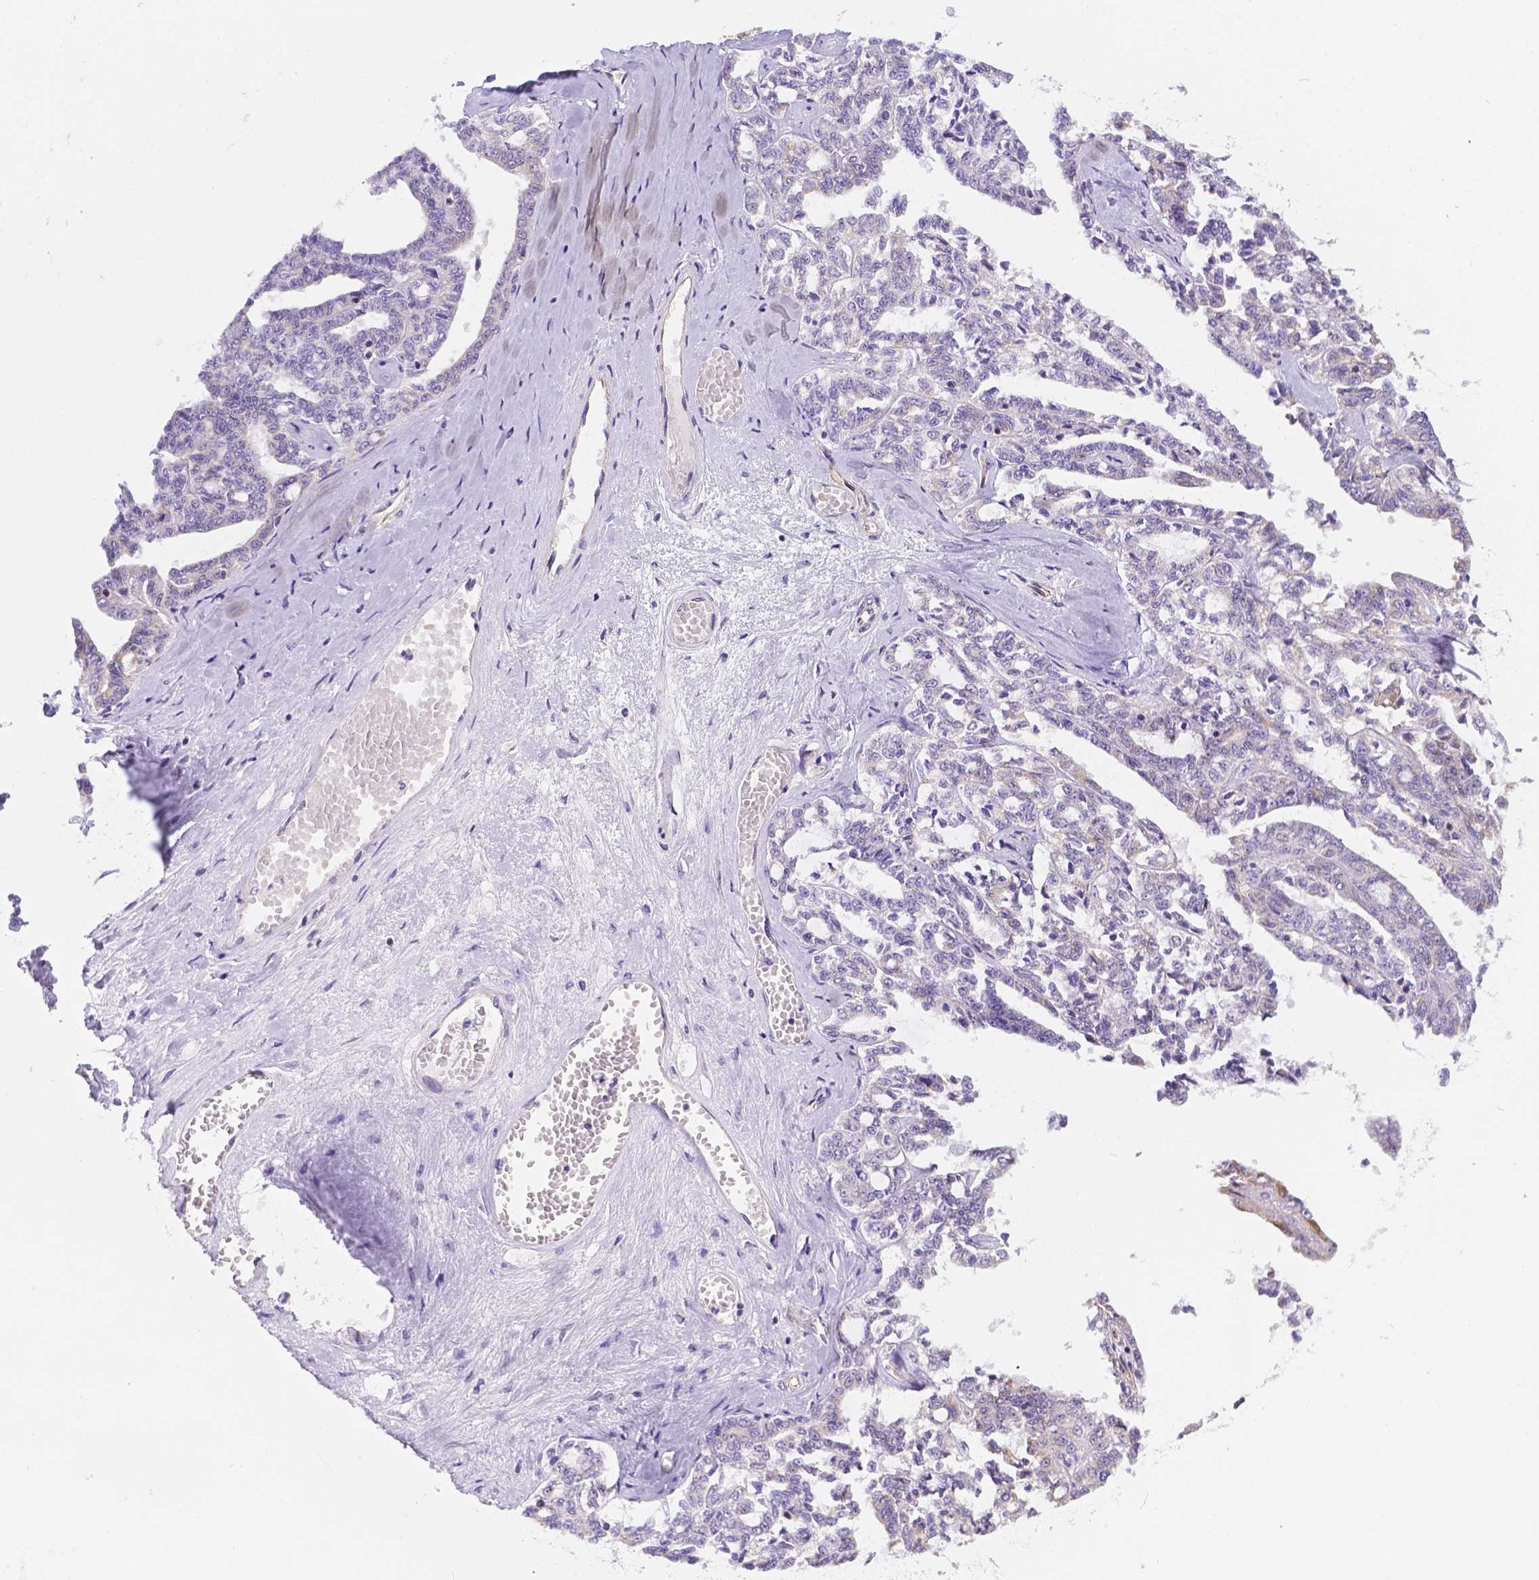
{"staining": {"intensity": "weak", "quantity": "<25%", "location": "cytoplasmic/membranous"}, "tissue": "ovarian cancer", "cell_type": "Tumor cells", "image_type": "cancer", "snomed": [{"axis": "morphology", "description": "Cystadenocarcinoma, serous, NOS"}, {"axis": "topography", "description": "Ovary"}], "caption": "Tumor cells show no significant staining in ovarian cancer.", "gene": "NXPE2", "patient": {"sex": "female", "age": 71}}